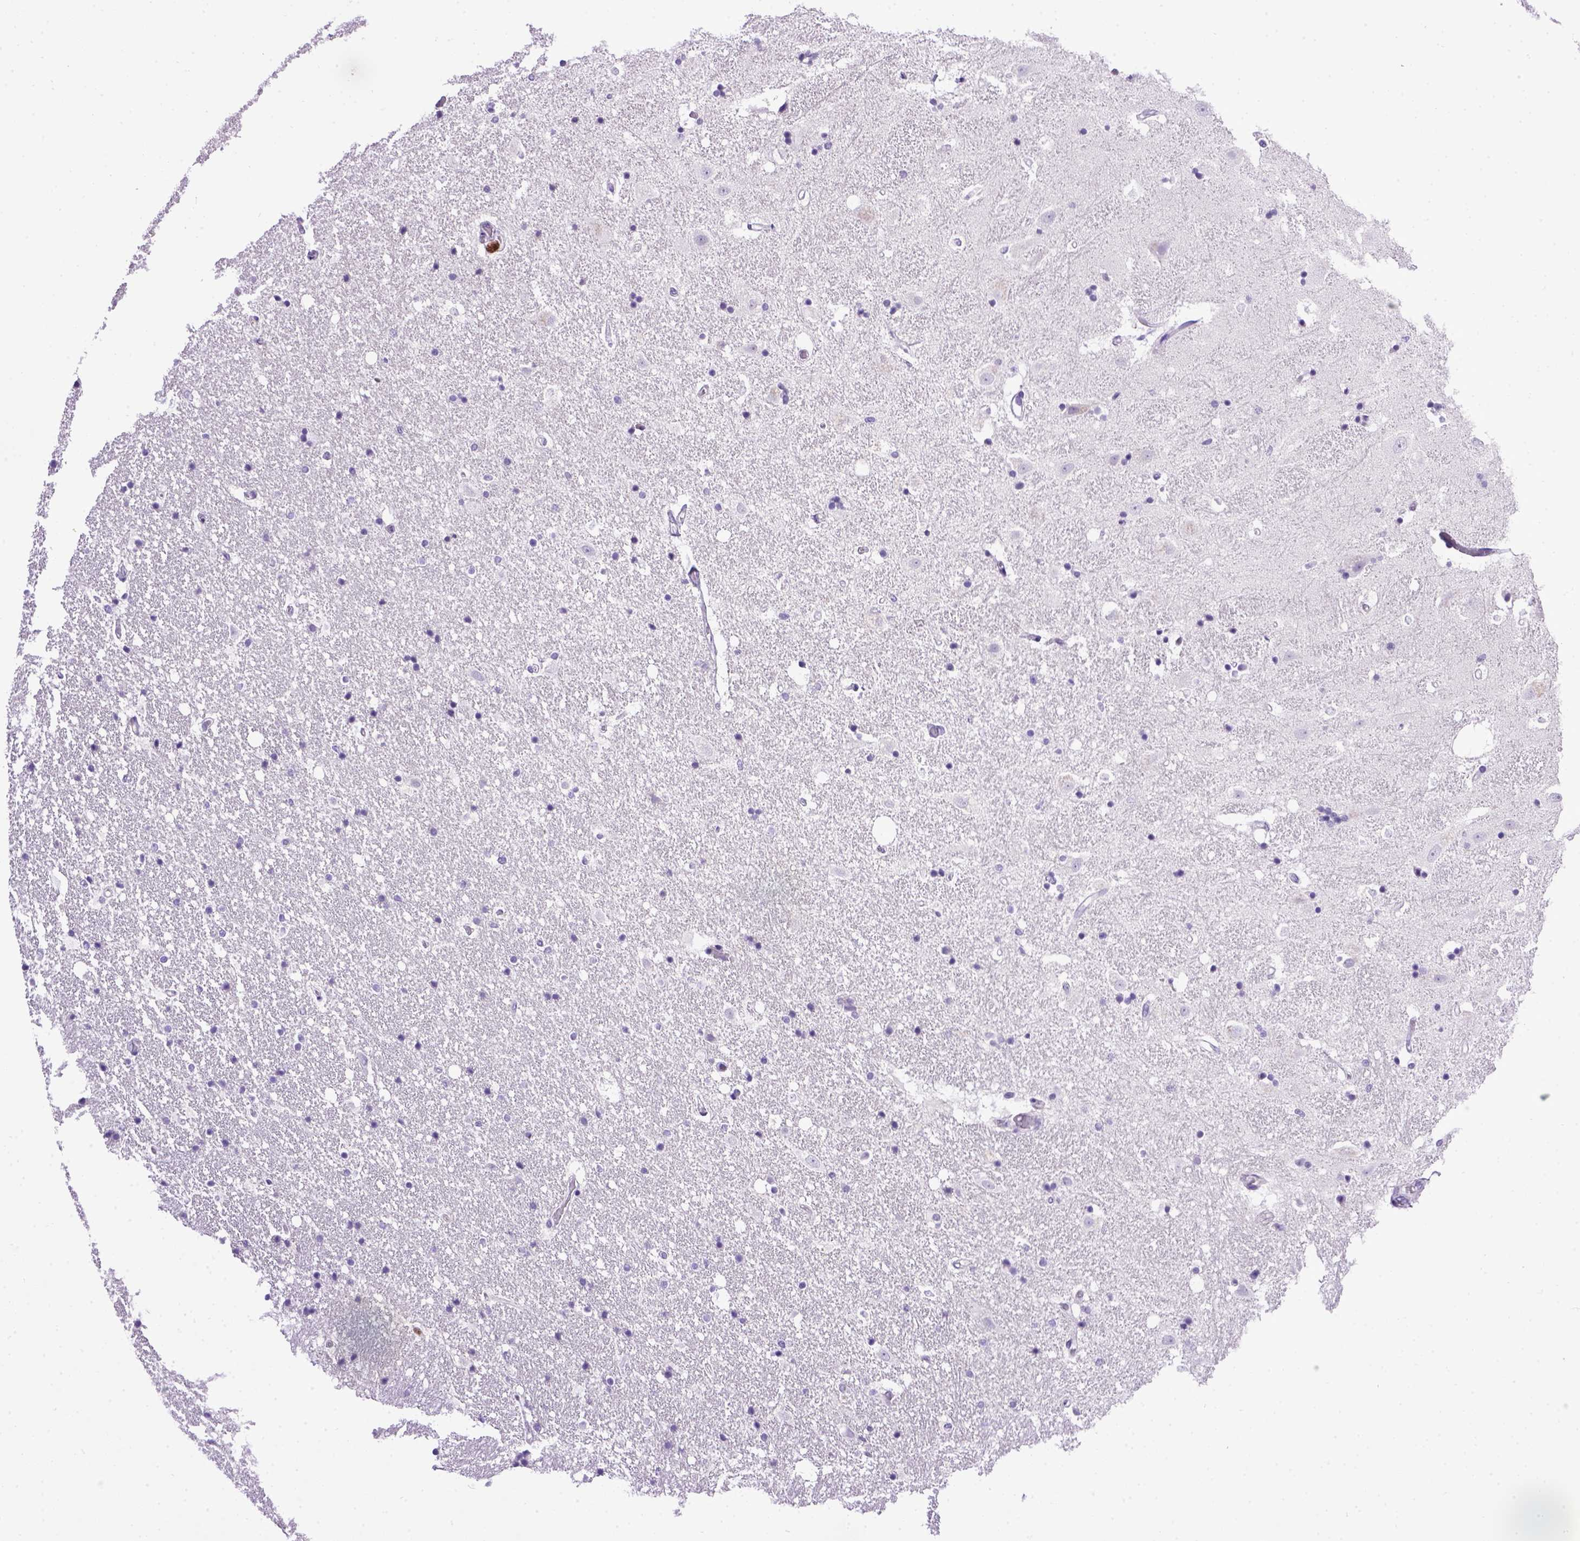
{"staining": {"intensity": "negative", "quantity": "none", "location": "none"}, "tissue": "hippocampus", "cell_type": "Glial cells", "image_type": "normal", "snomed": [{"axis": "morphology", "description": "Normal tissue, NOS"}, {"axis": "topography", "description": "Hippocampus"}], "caption": "Glial cells show no significant protein staining in normal hippocampus. Brightfield microscopy of IHC stained with DAB (3,3'-diaminobenzidine) (brown) and hematoxylin (blue), captured at high magnification.", "gene": "CDH1", "patient": {"sex": "male", "age": 49}}